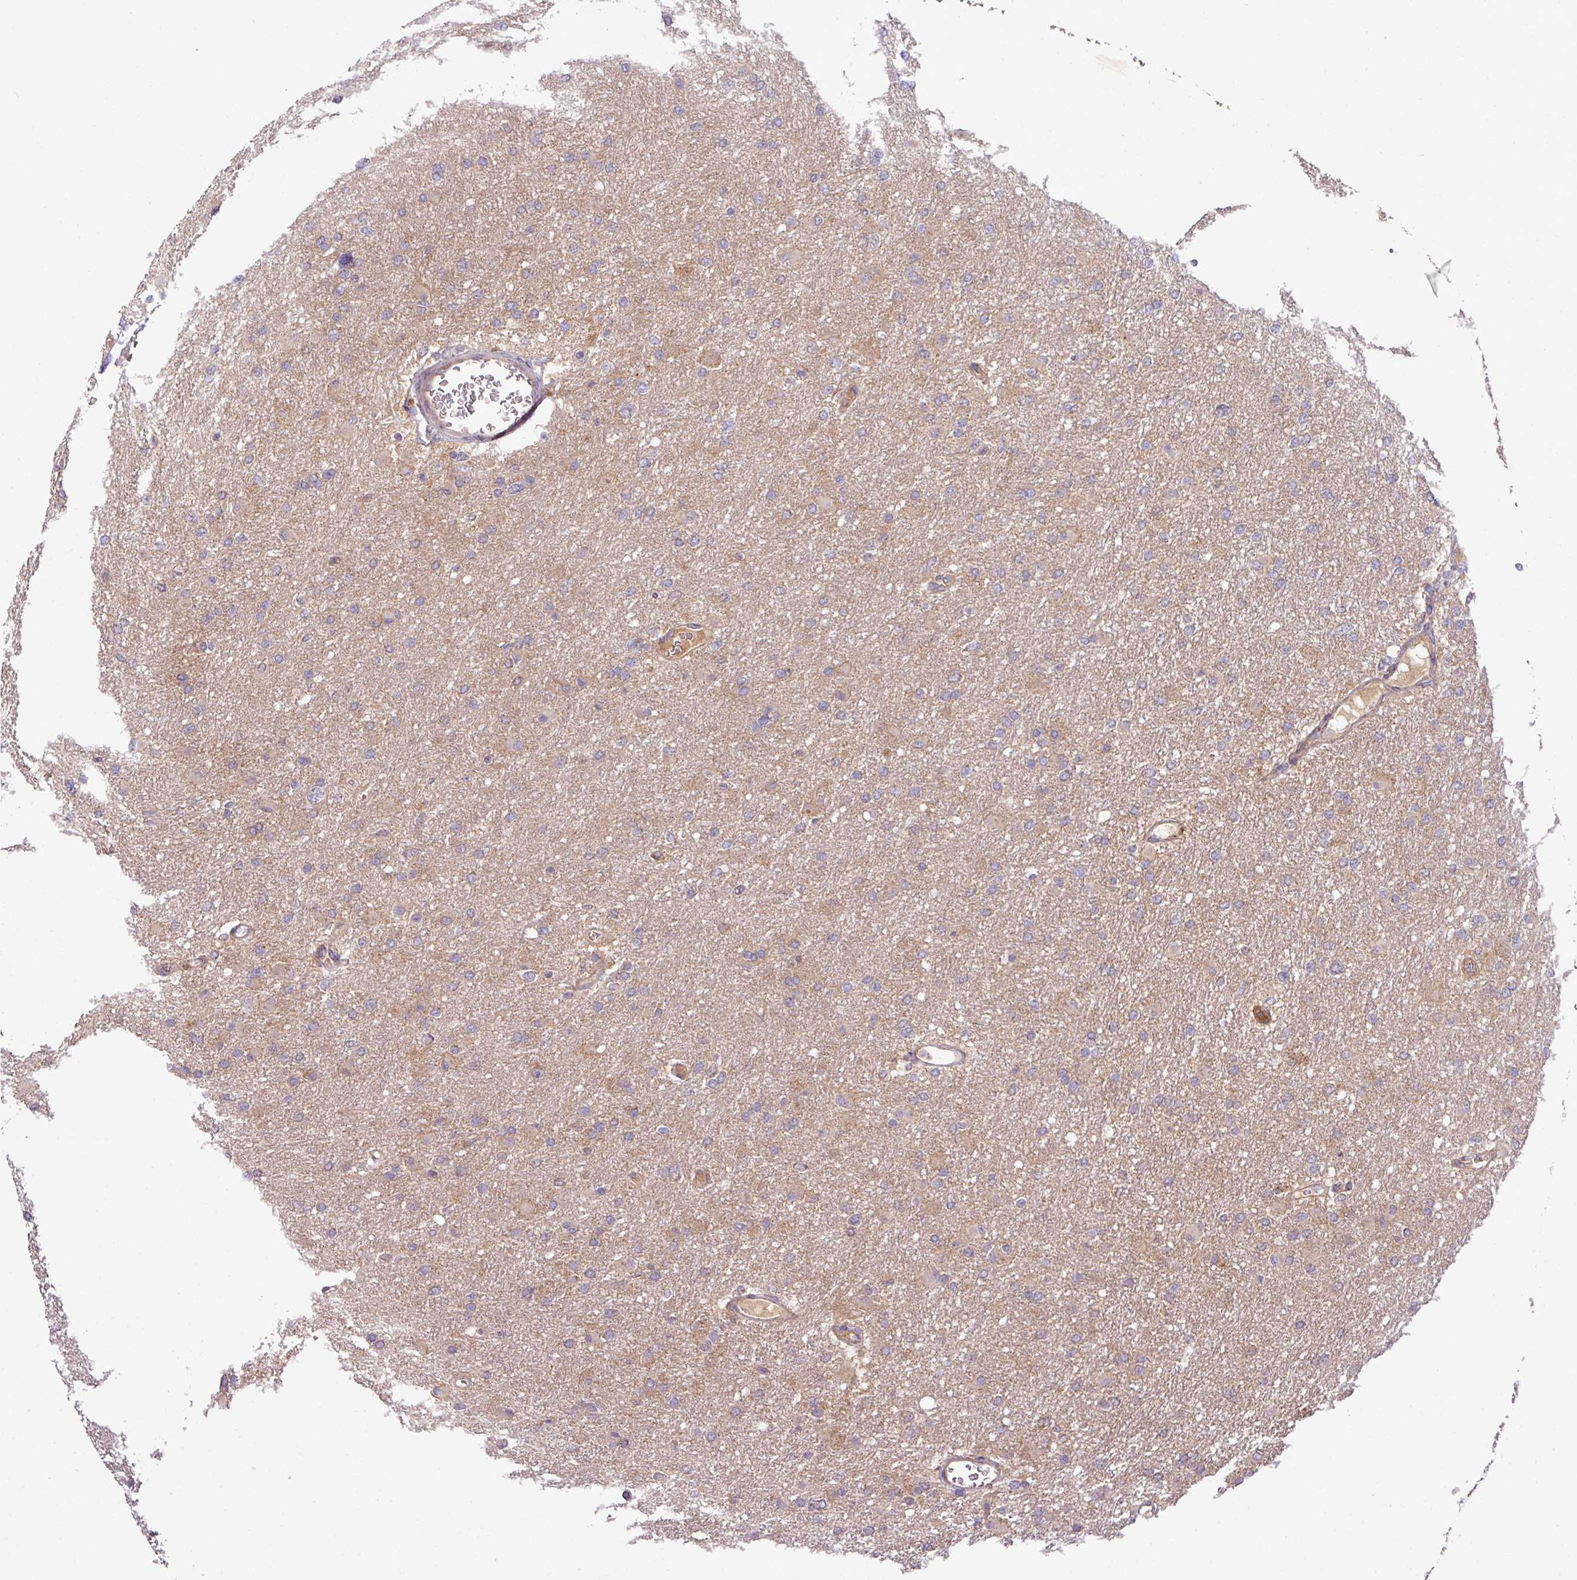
{"staining": {"intensity": "weak", "quantity": "25%-75%", "location": "cytoplasmic/membranous"}, "tissue": "glioma", "cell_type": "Tumor cells", "image_type": "cancer", "snomed": [{"axis": "morphology", "description": "Glioma, malignant, High grade"}, {"axis": "topography", "description": "Cerebral cortex"}], "caption": "A brown stain shows weak cytoplasmic/membranous expression of a protein in human high-grade glioma (malignant) tumor cells. The staining was performed using DAB to visualize the protein expression in brown, while the nuclei were stained in blue with hematoxylin (Magnification: 20x).", "gene": "XIAP", "patient": {"sex": "female", "age": 36}}